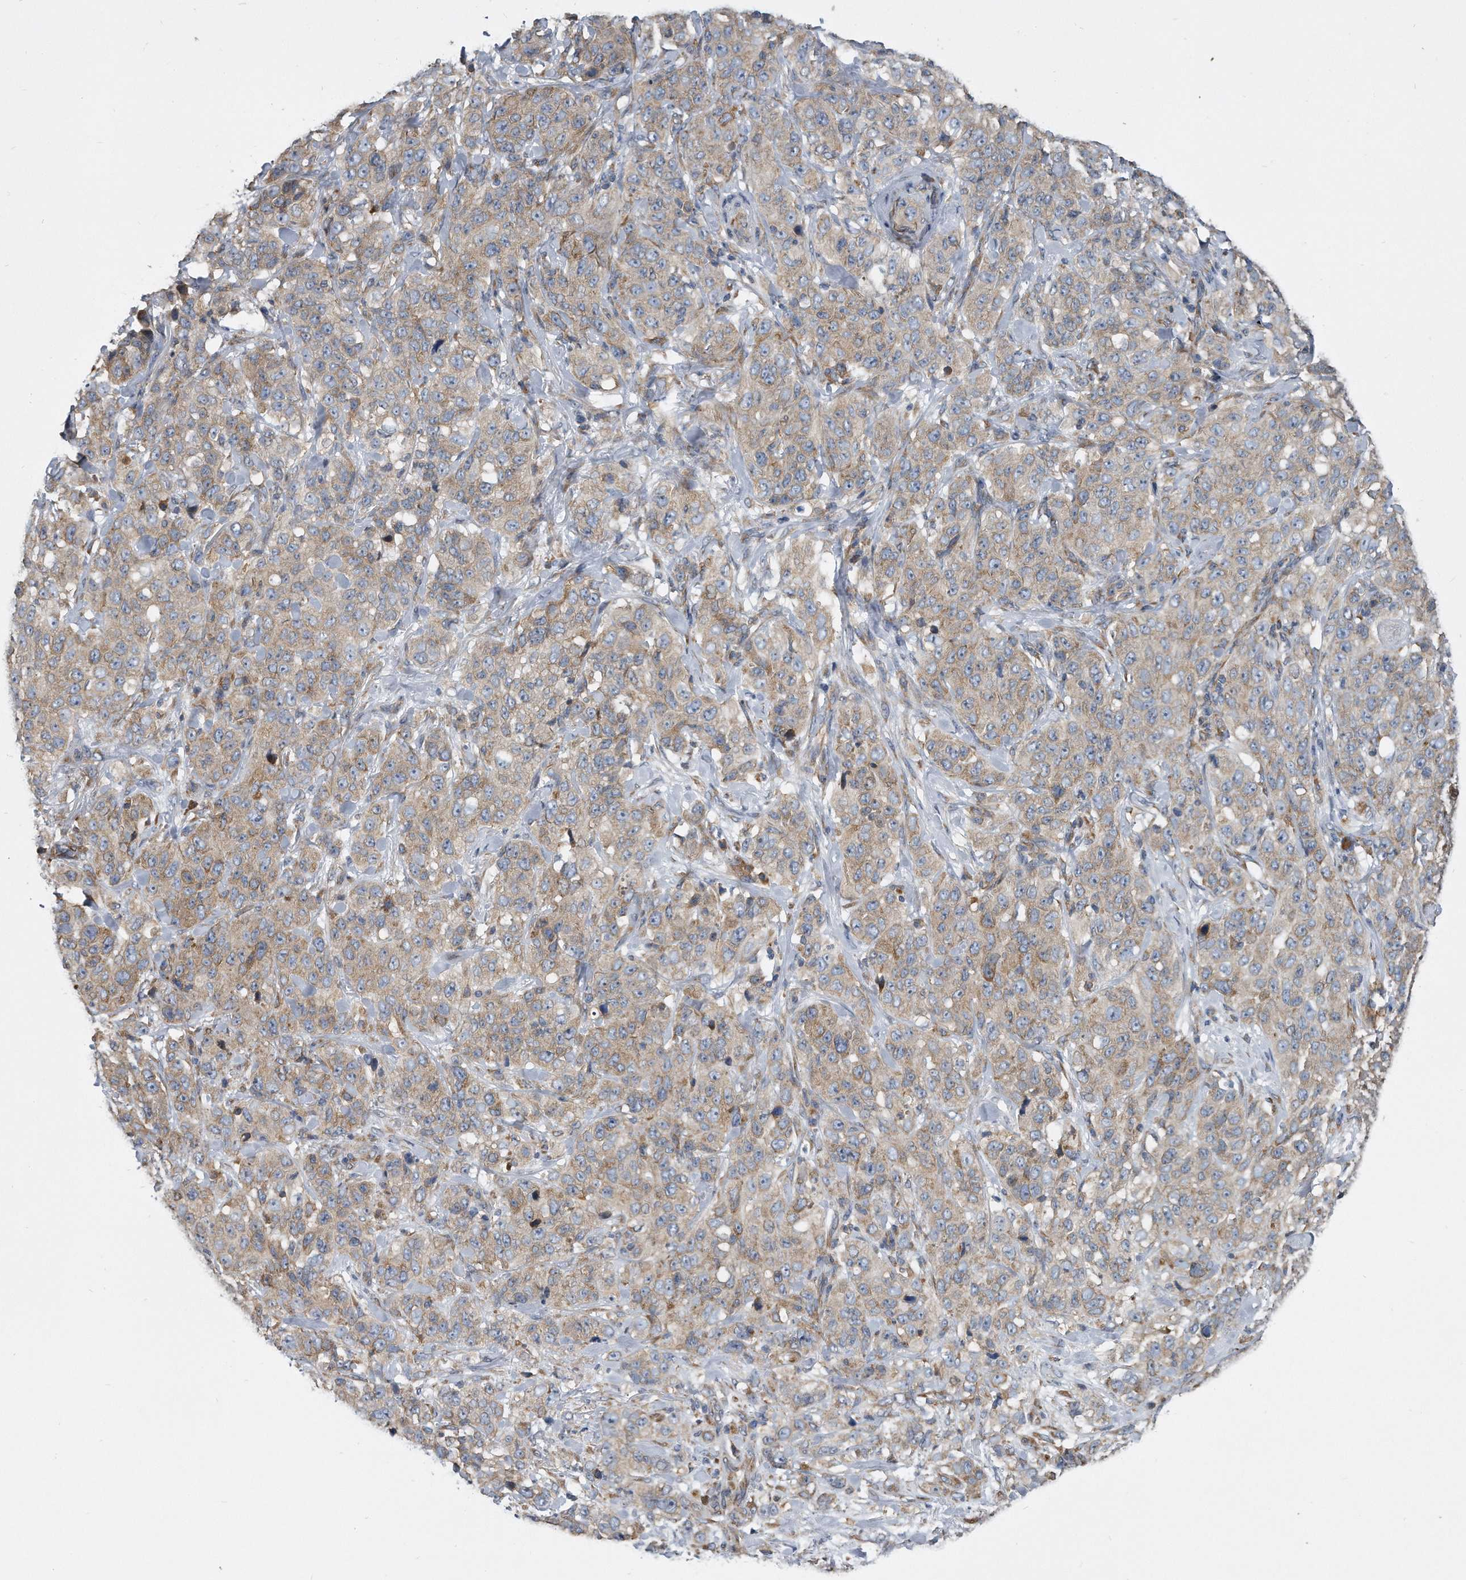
{"staining": {"intensity": "weak", "quantity": ">75%", "location": "cytoplasmic/membranous"}, "tissue": "stomach cancer", "cell_type": "Tumor cells", "image_type": "cancer", "snomed": [{"axis": "morphology", "description": "Adenocarcinoma, NOS"}, {"axis": "topography", "description": "Stomach"}], "caption": "Stomach adenocarcinoma stained for a protein shows weak cytoplasmic/membranous positivity in tumor cells.", "gene": "CCDC47", "patient": {"sex": "male", "age": 48}}